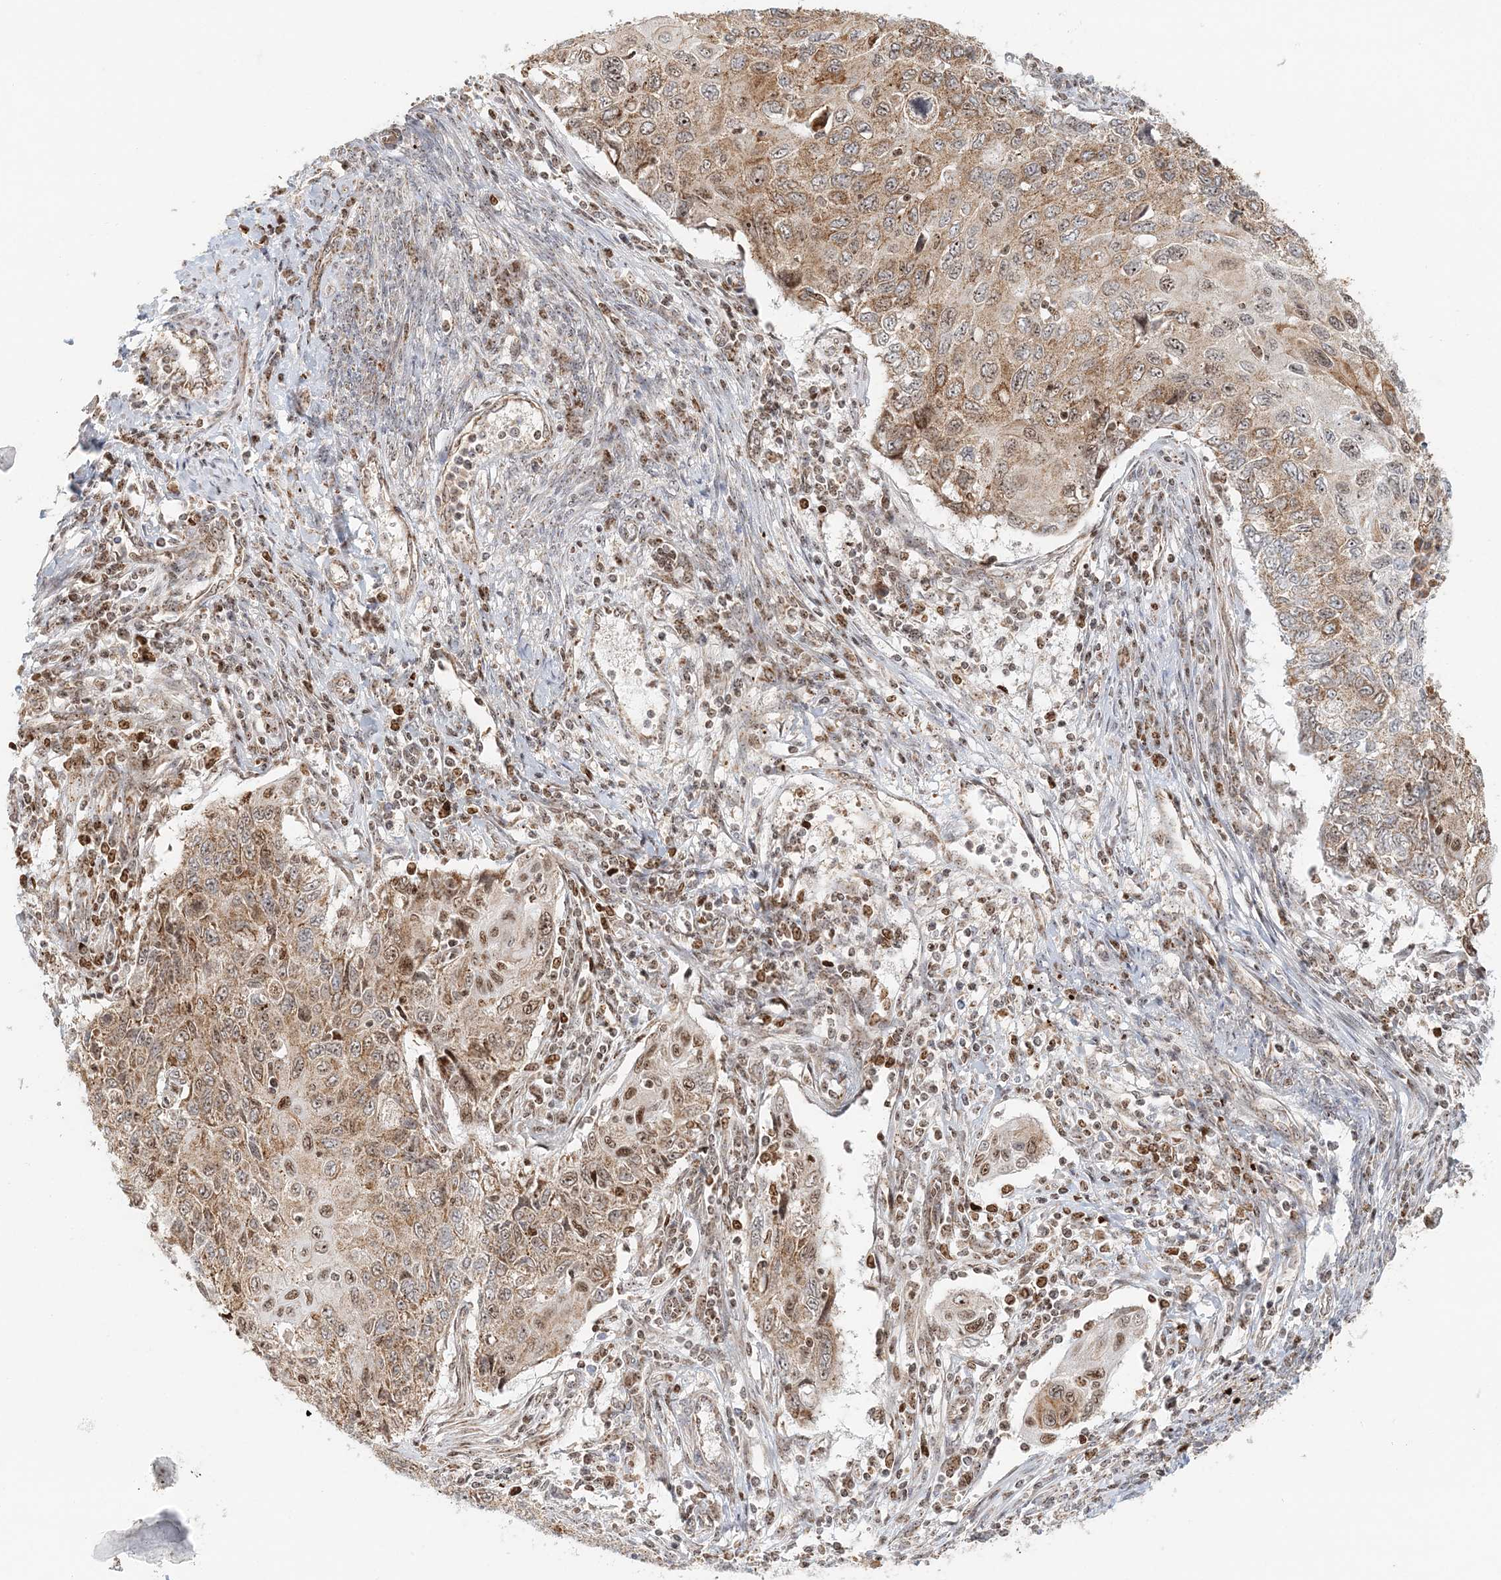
{"staining": {"intensity": "moderate", "quantity": ">75%", "location": "cytoplasmic/membranous,nuclear"}, "tissue": "cervical cancer", "cell_type": "Tumor cells", "image_type": "cancer", "snomed": [{"axis": "morphology", "description": "Squamous cell carcinoma, NOS"}, {"axis": "topography", "description": "Cervix"}], "caption": "There is medium levels of moderate cytoplasmic/membranous and nuclear expression in tumor cells of cervical squamous cell carcinoma, as demonstrated by immunohistochemical staining (brown color).", "gene": "UBE2F", "patient": {"sex": "female", "age": 70}}